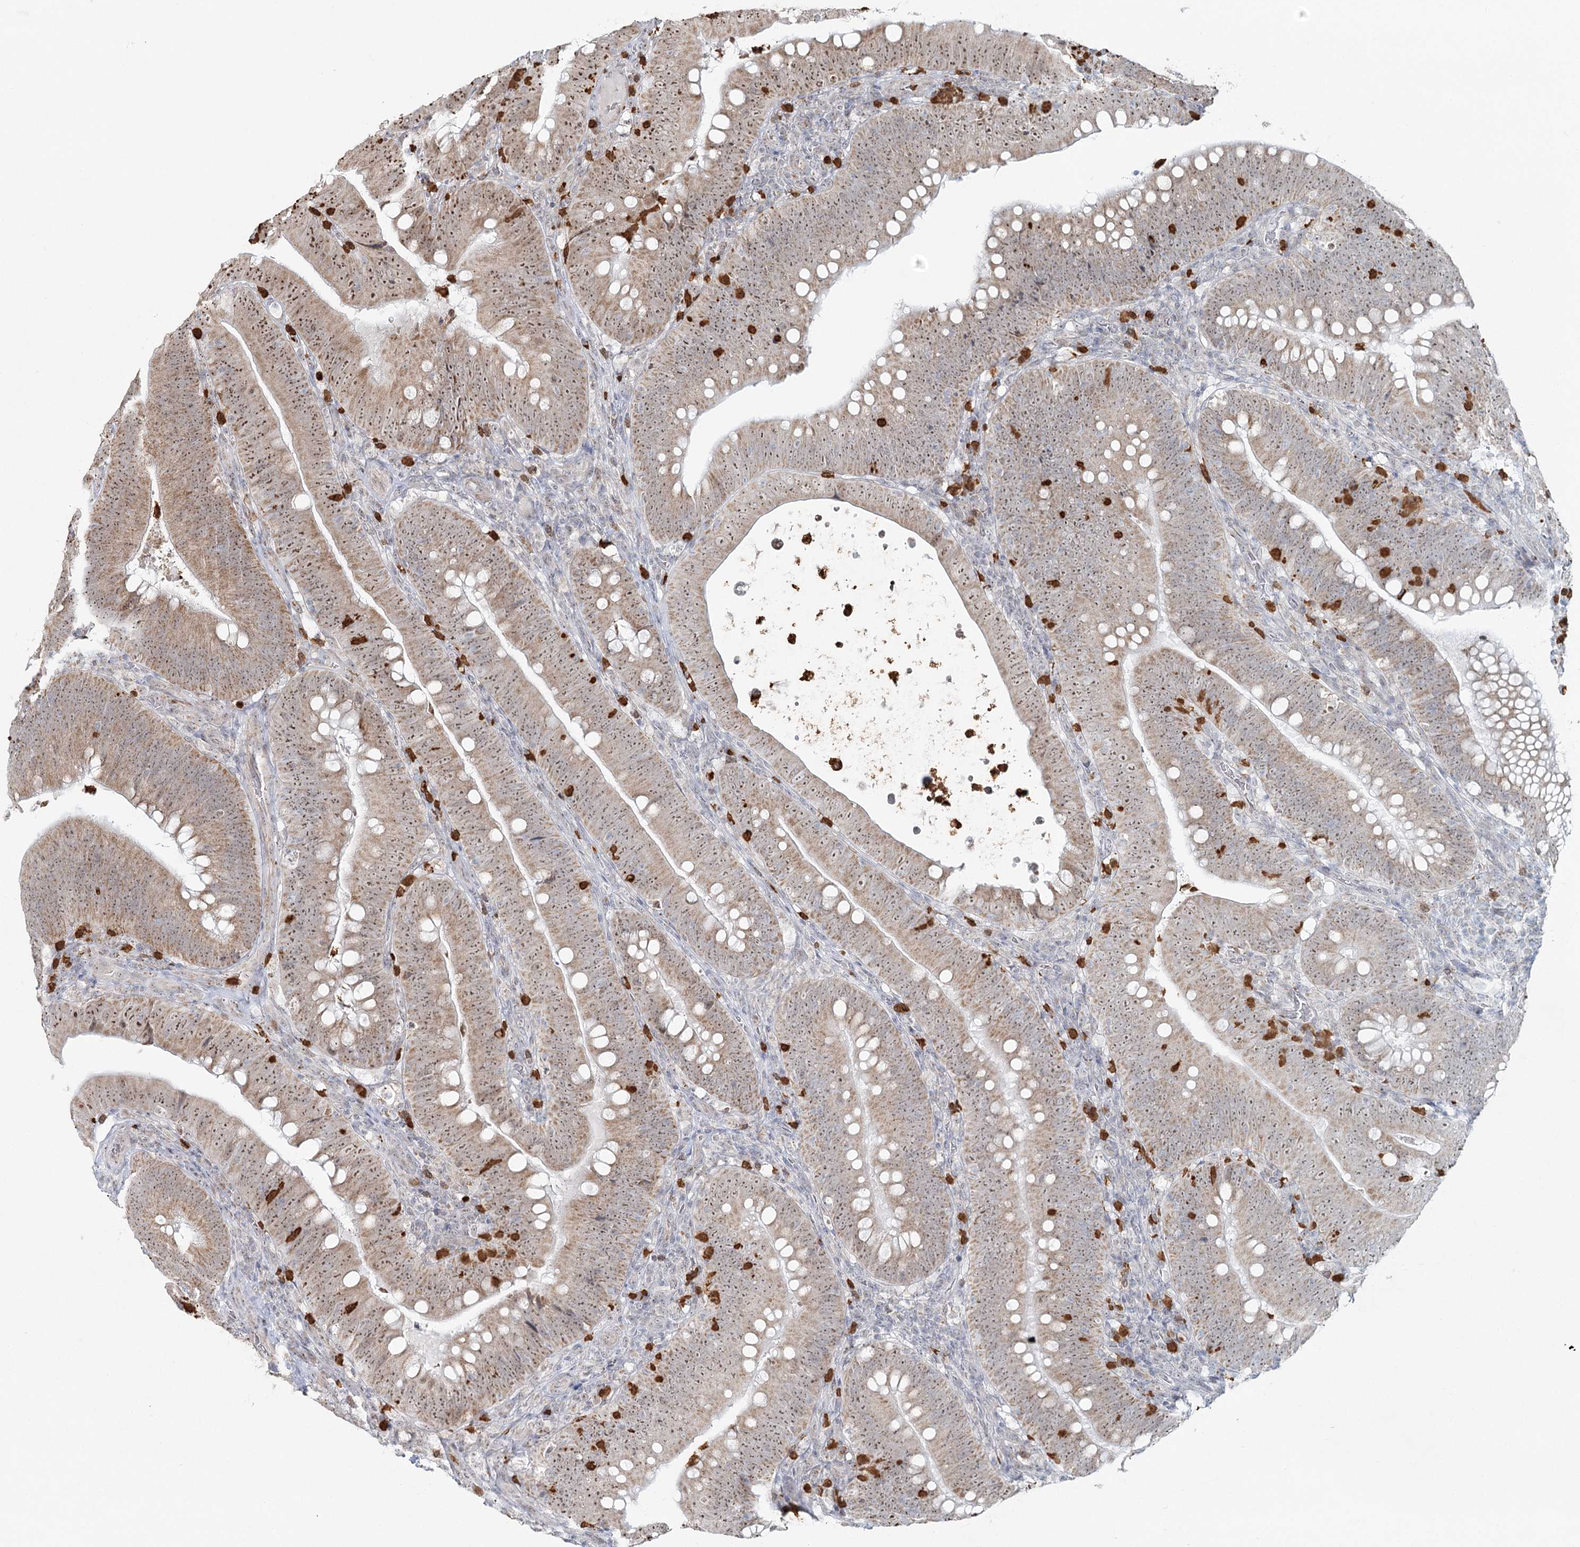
{"staining": {"intensity": "moderate", "quantity": ">75%", "location": "cytoplasmic/membranous,nuclear"}, "tissue": "colorectal cancer", "cell_type": "Tumor cells", "image_type": "cancer", "snomed": [{"axis": "morphology", "description": "Normal tissue, NOS"}, {"axis": "topography", "description": "Colon"}], "caption": "Immunohistochemical staining of human colorectal cancer demonstrates medium levels of moderate cytoplasmic/membranous and nuclear staining in about >75% of tumor cells.", "gene": "ATAD1", "patient": {"sex": "female", "age": 82}}